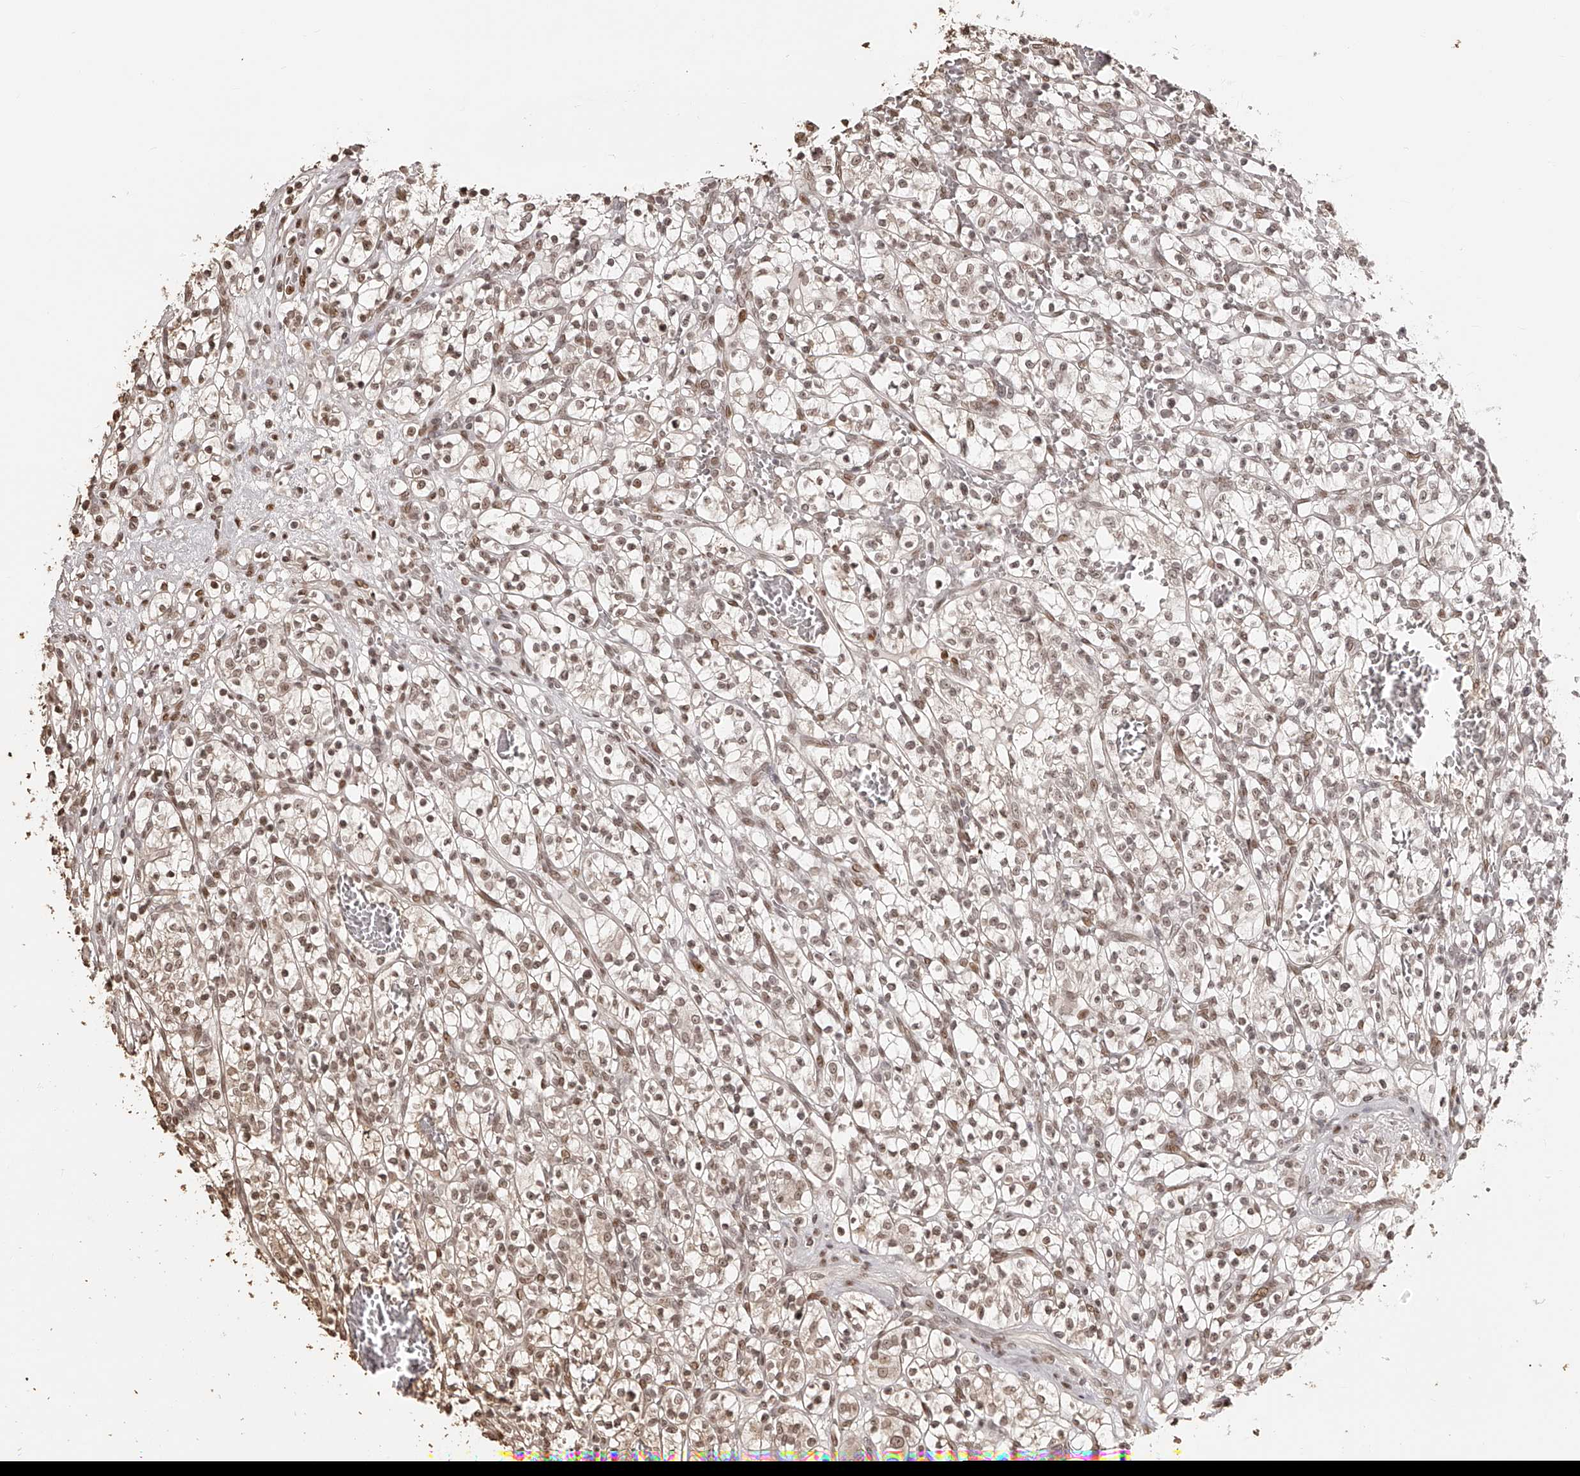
{"staining": {"intensity": "moderate", "quantity": ">75%", "location": "nuclear"}, "tissue": "renal cancer", "cell_type": "Tumor cells", "image_type": "cancer", "snomed": [{"axis": "morphology", "description": "Adenocarcinoma, NOS"}, {"axis": "topography", "description": "Kidney"}], "caption": "Tumor cells demonstrate medium levels of moderate nuclear positivity in about >75% of cells in renal cancer (adenocarcinoma).", "gene": "ZNF503", "patient": {"sex": "female", "age": 57}}